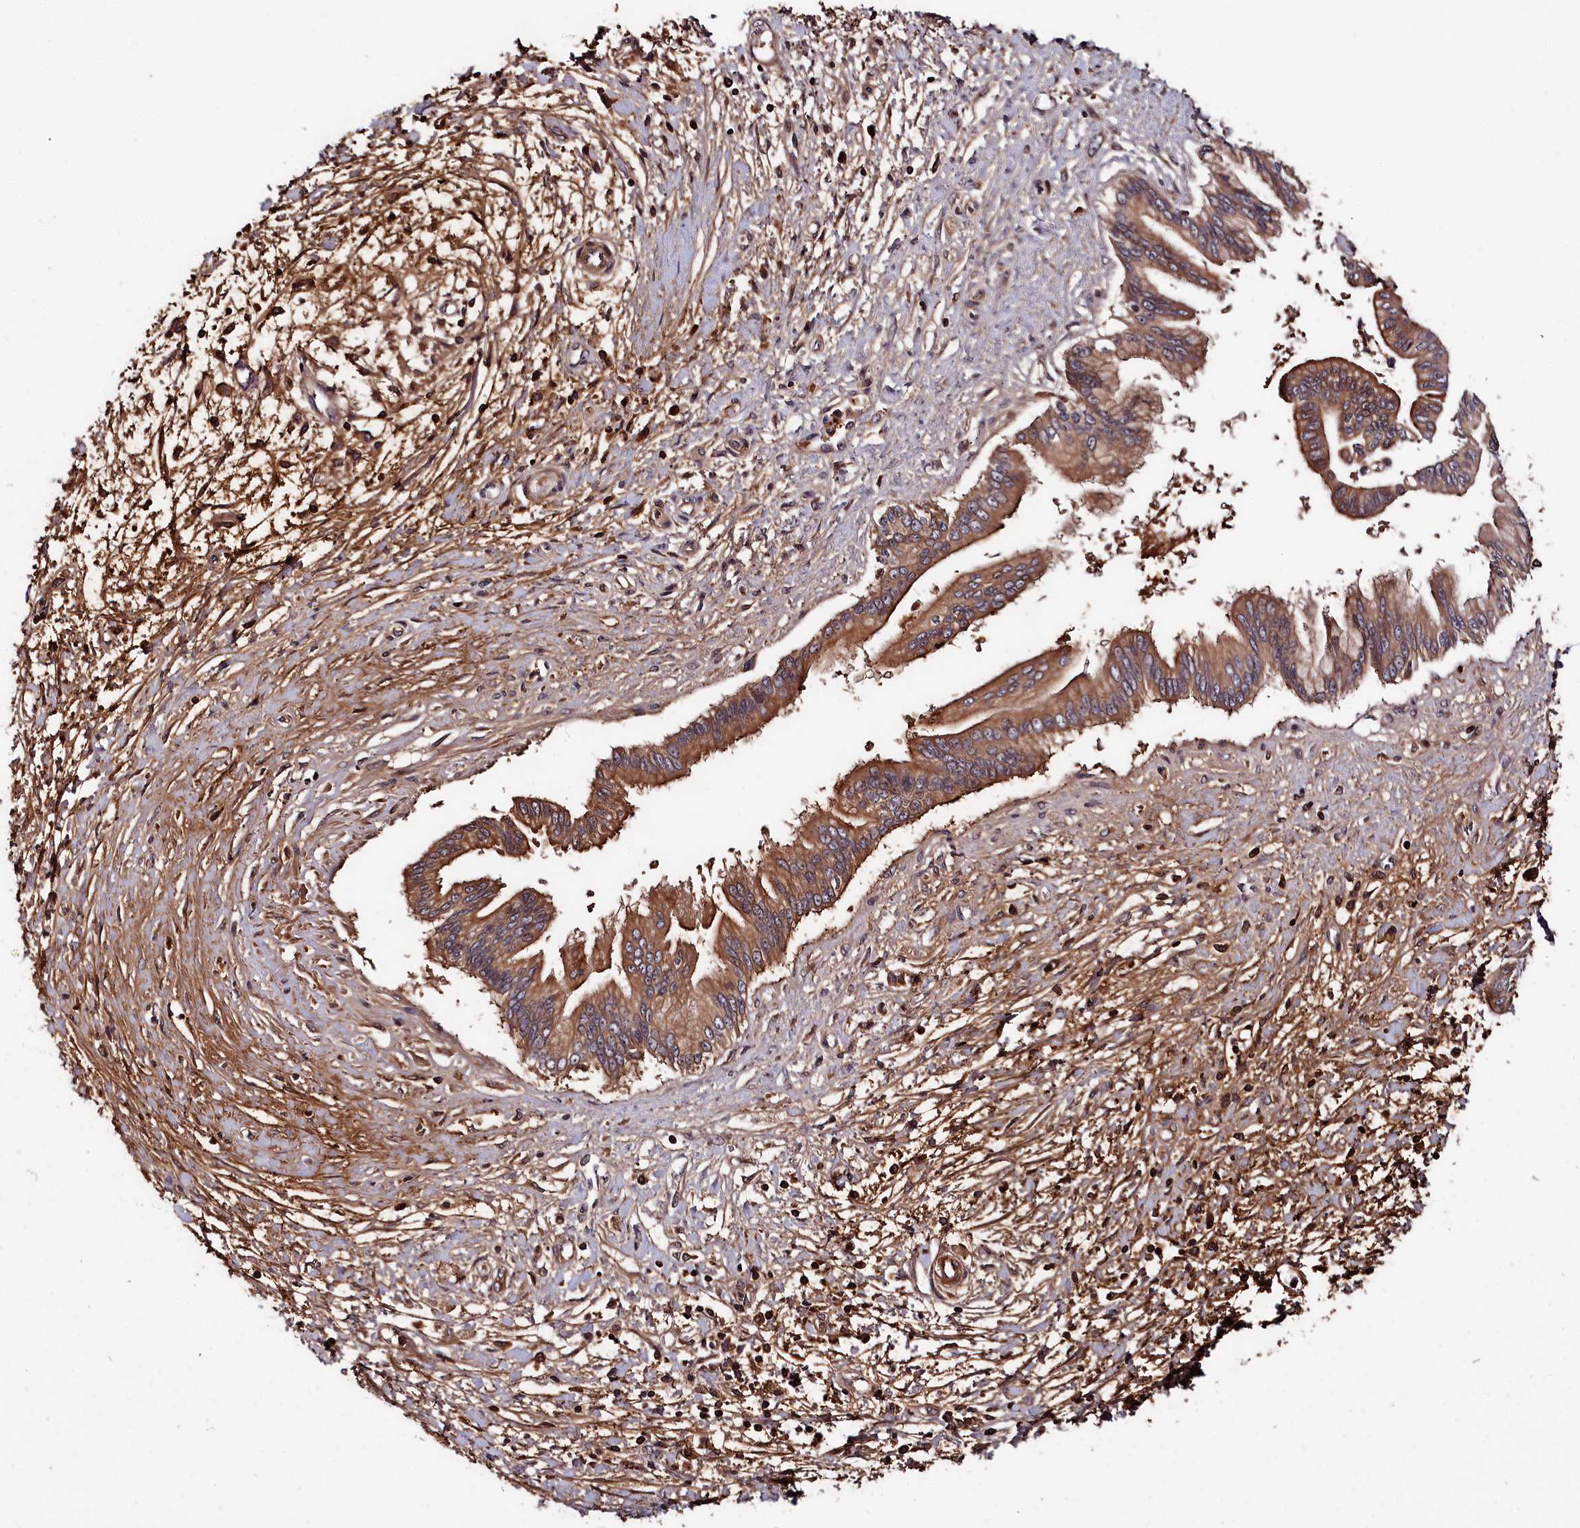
{"staining": {"intensity": "moderate", "quantity": ">75%", "location": "cytoplasmic/membranous"}, "tissue": "pancreatic cancer", "cell_type": "Tumor cells", "image_type": "cancer", "snomed": [{"axis": "morphology", "description": "Adenocarcinoma, NOS"}, {"axis": "topography", "description": "Pancreas"}], "caption": "A histopathology image of human pancreatic cancer stained for a protein reveals moderate cytoplasmic/membranous brown staining in tumor cells.", "gene": "ITIH1", "patient": {"sex": "male", "age": 46}}